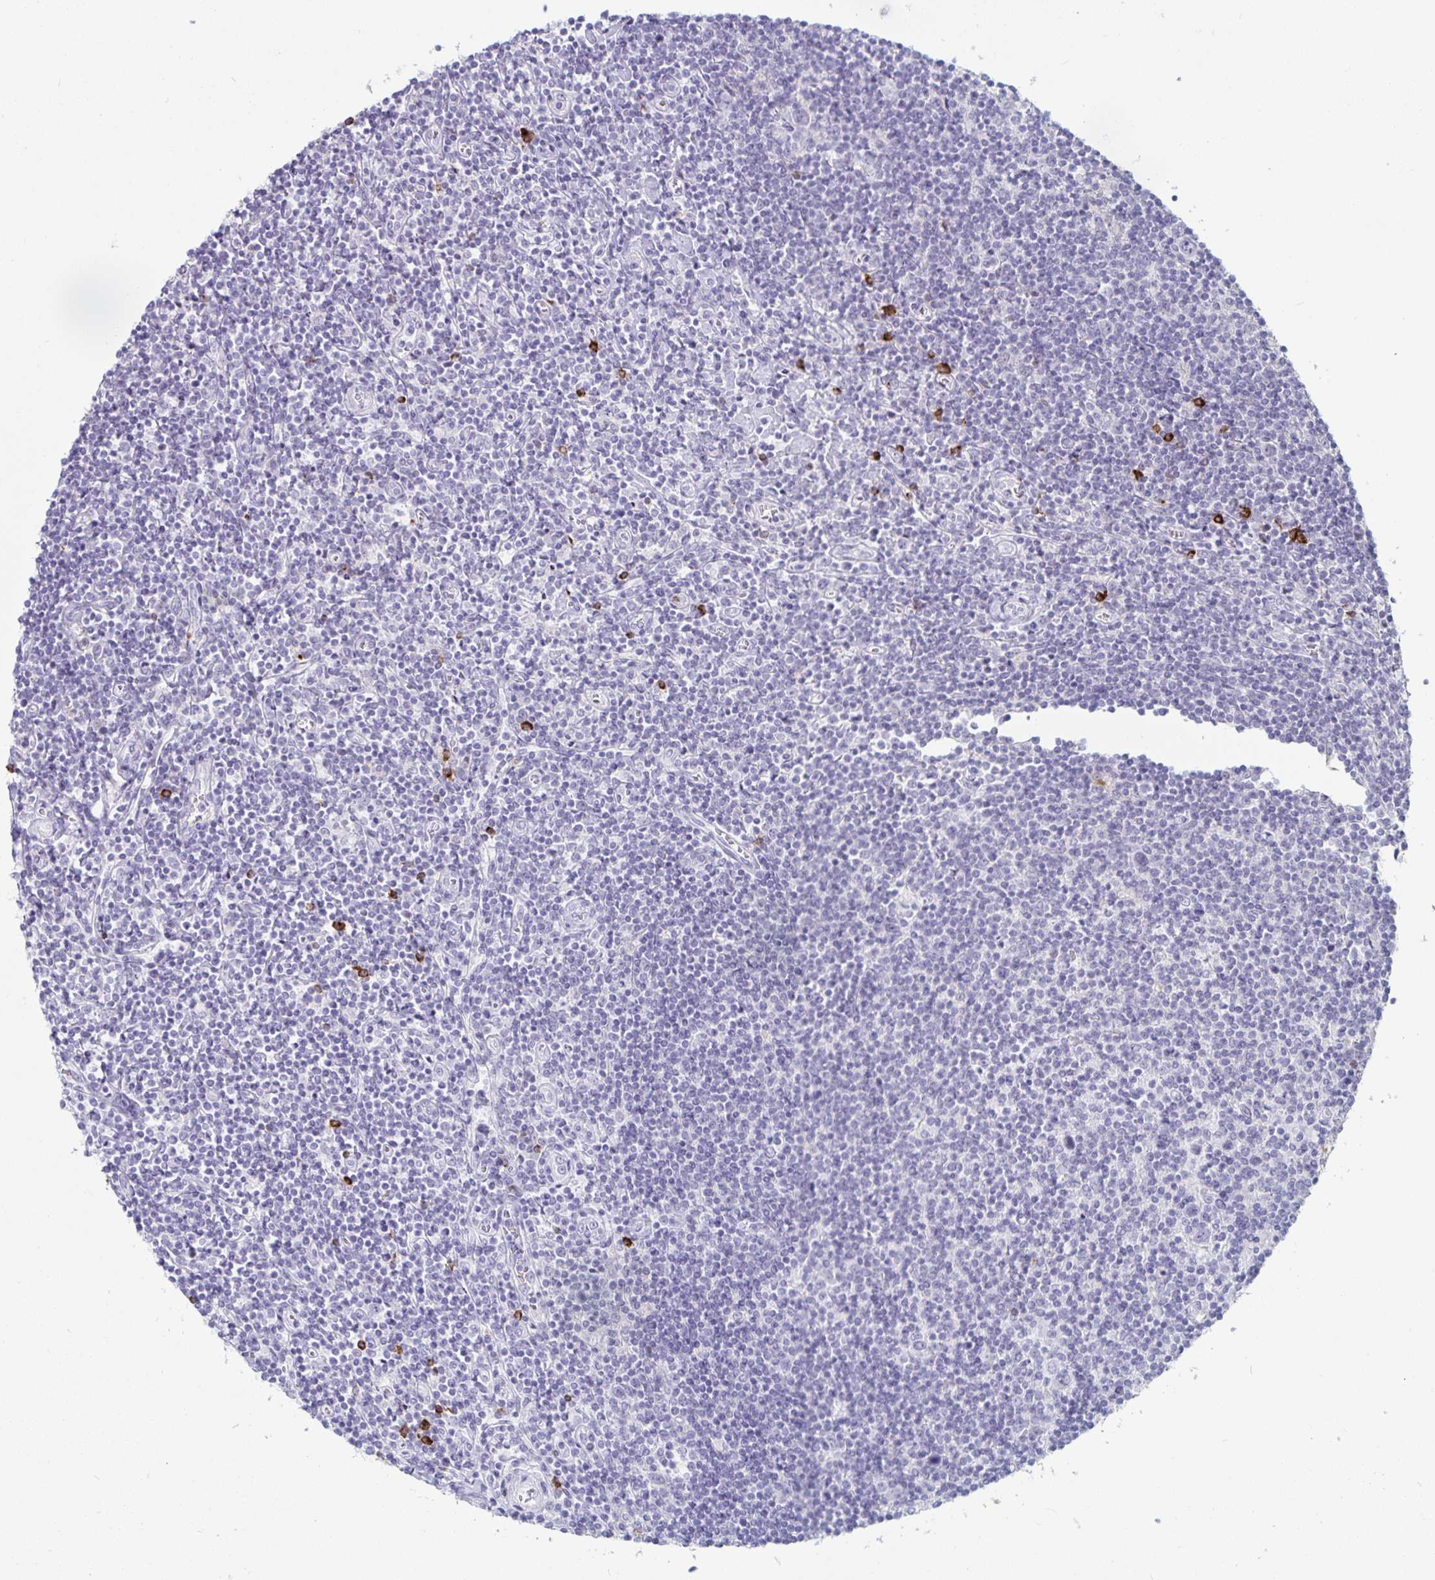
{"staining": {"intensity": "negative", "quantity": "none", "location": "none"}, "tissue": "lymphoma", "cell_type": "Tumor cells", "image_type": "cancer", "snomed": [{"axis": "morphology", "description": "Hodgkin's disease, NOS"}, {"axis": "topography", "description": "Lymph node"}], "caption": "Immunohistochemical staining of Hodgkin's disease displays no significant positivity in tumor cells.", "gene": "GNLY", "patient": {"sex": "male", "age": 40}}